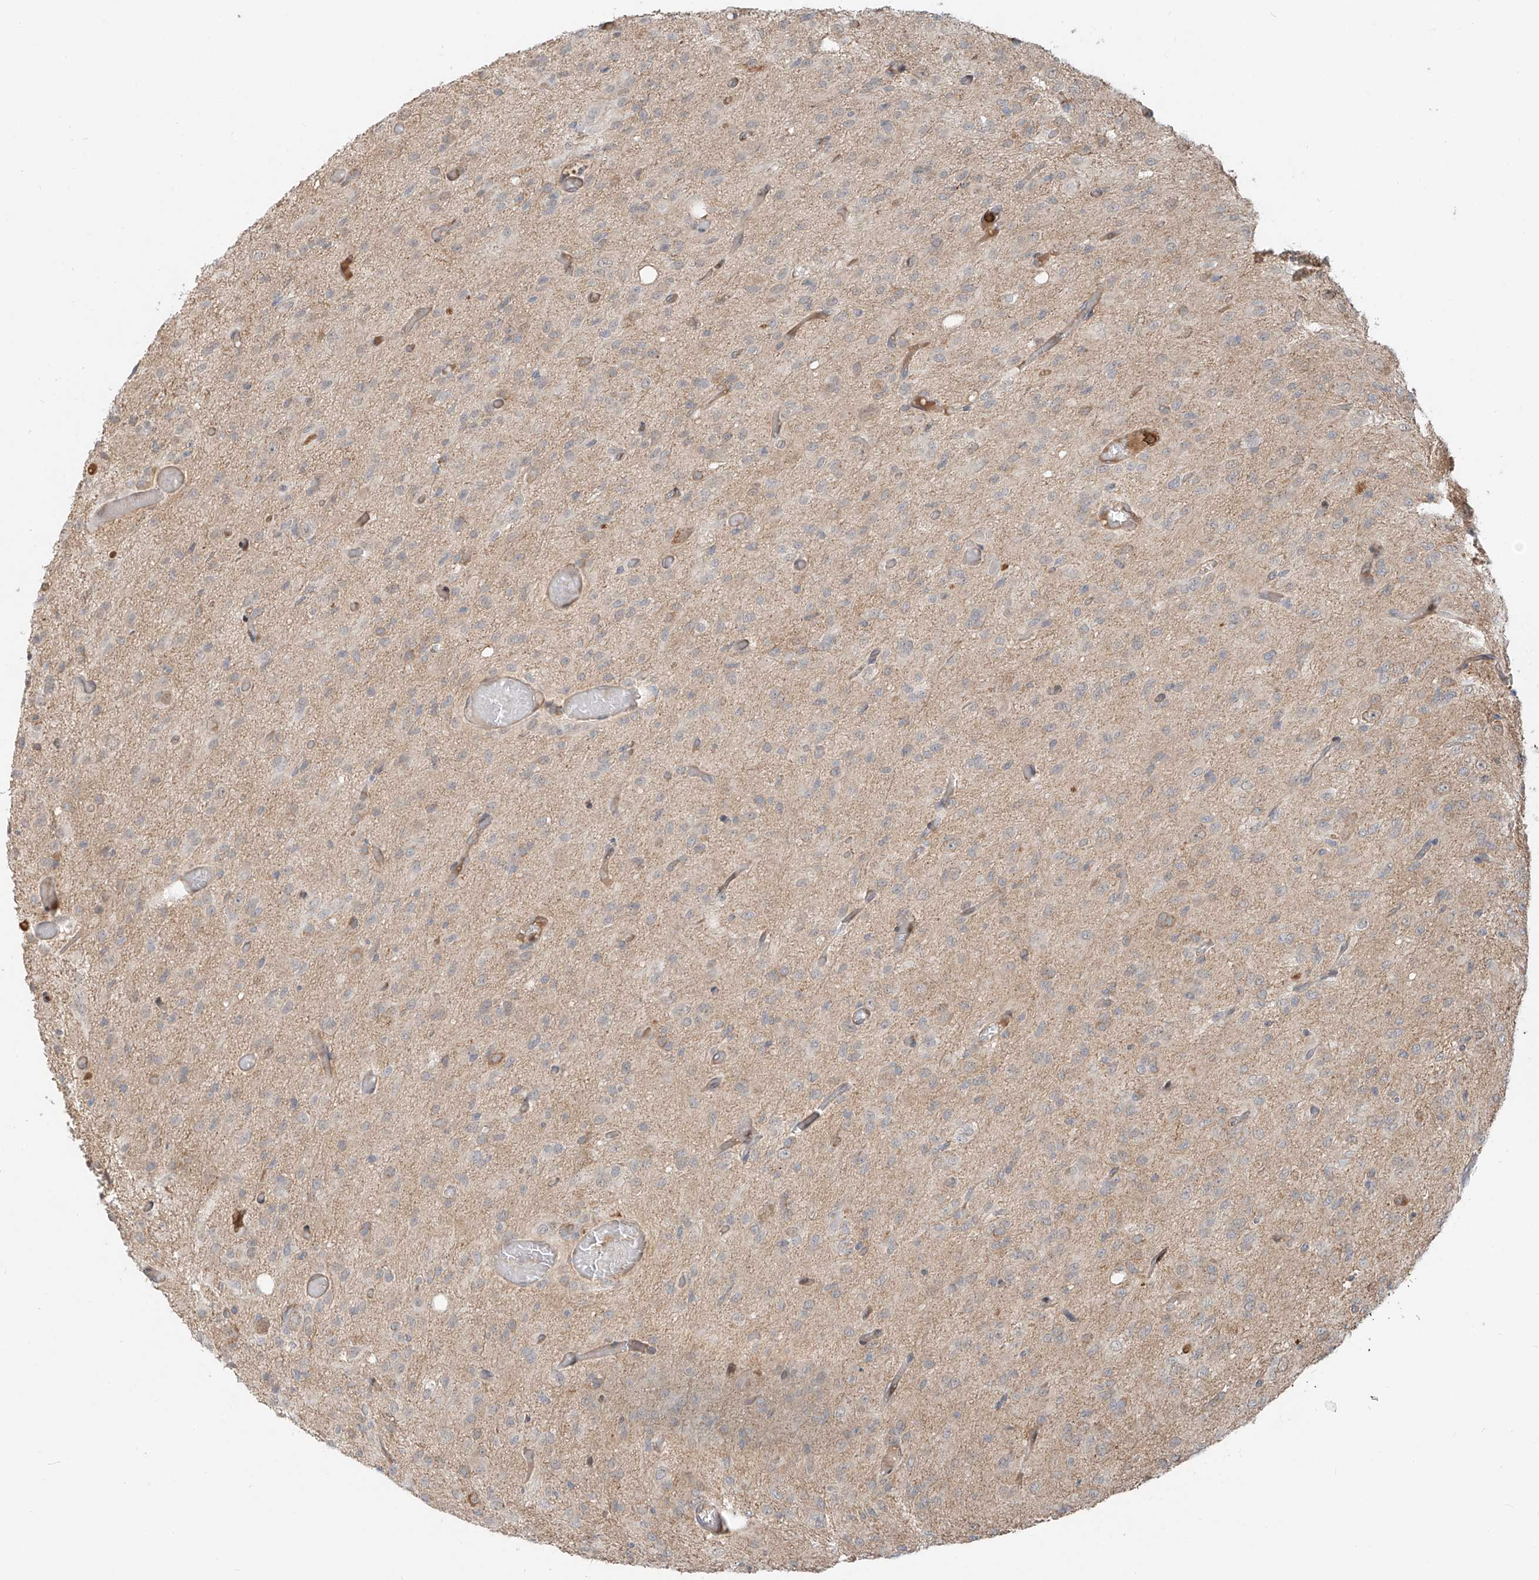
{"staining": {"intensity": "negative", "quantity": "none", "location": "none"}, "tissue": "glioma", "cell_type": "Tumor cells", "image_type": "cancer", "snomed": [{"axis": "morphology", "description": "Glioma, malignant, High grade"}, {"axis": "topography", "description": "Brain"}], "caption": "Glioma stained for a protein using immunohistochemistry reveals no positivity tumor cells.", "gene": "CEP162", "patient": {"sex": "female", "age": 59}}